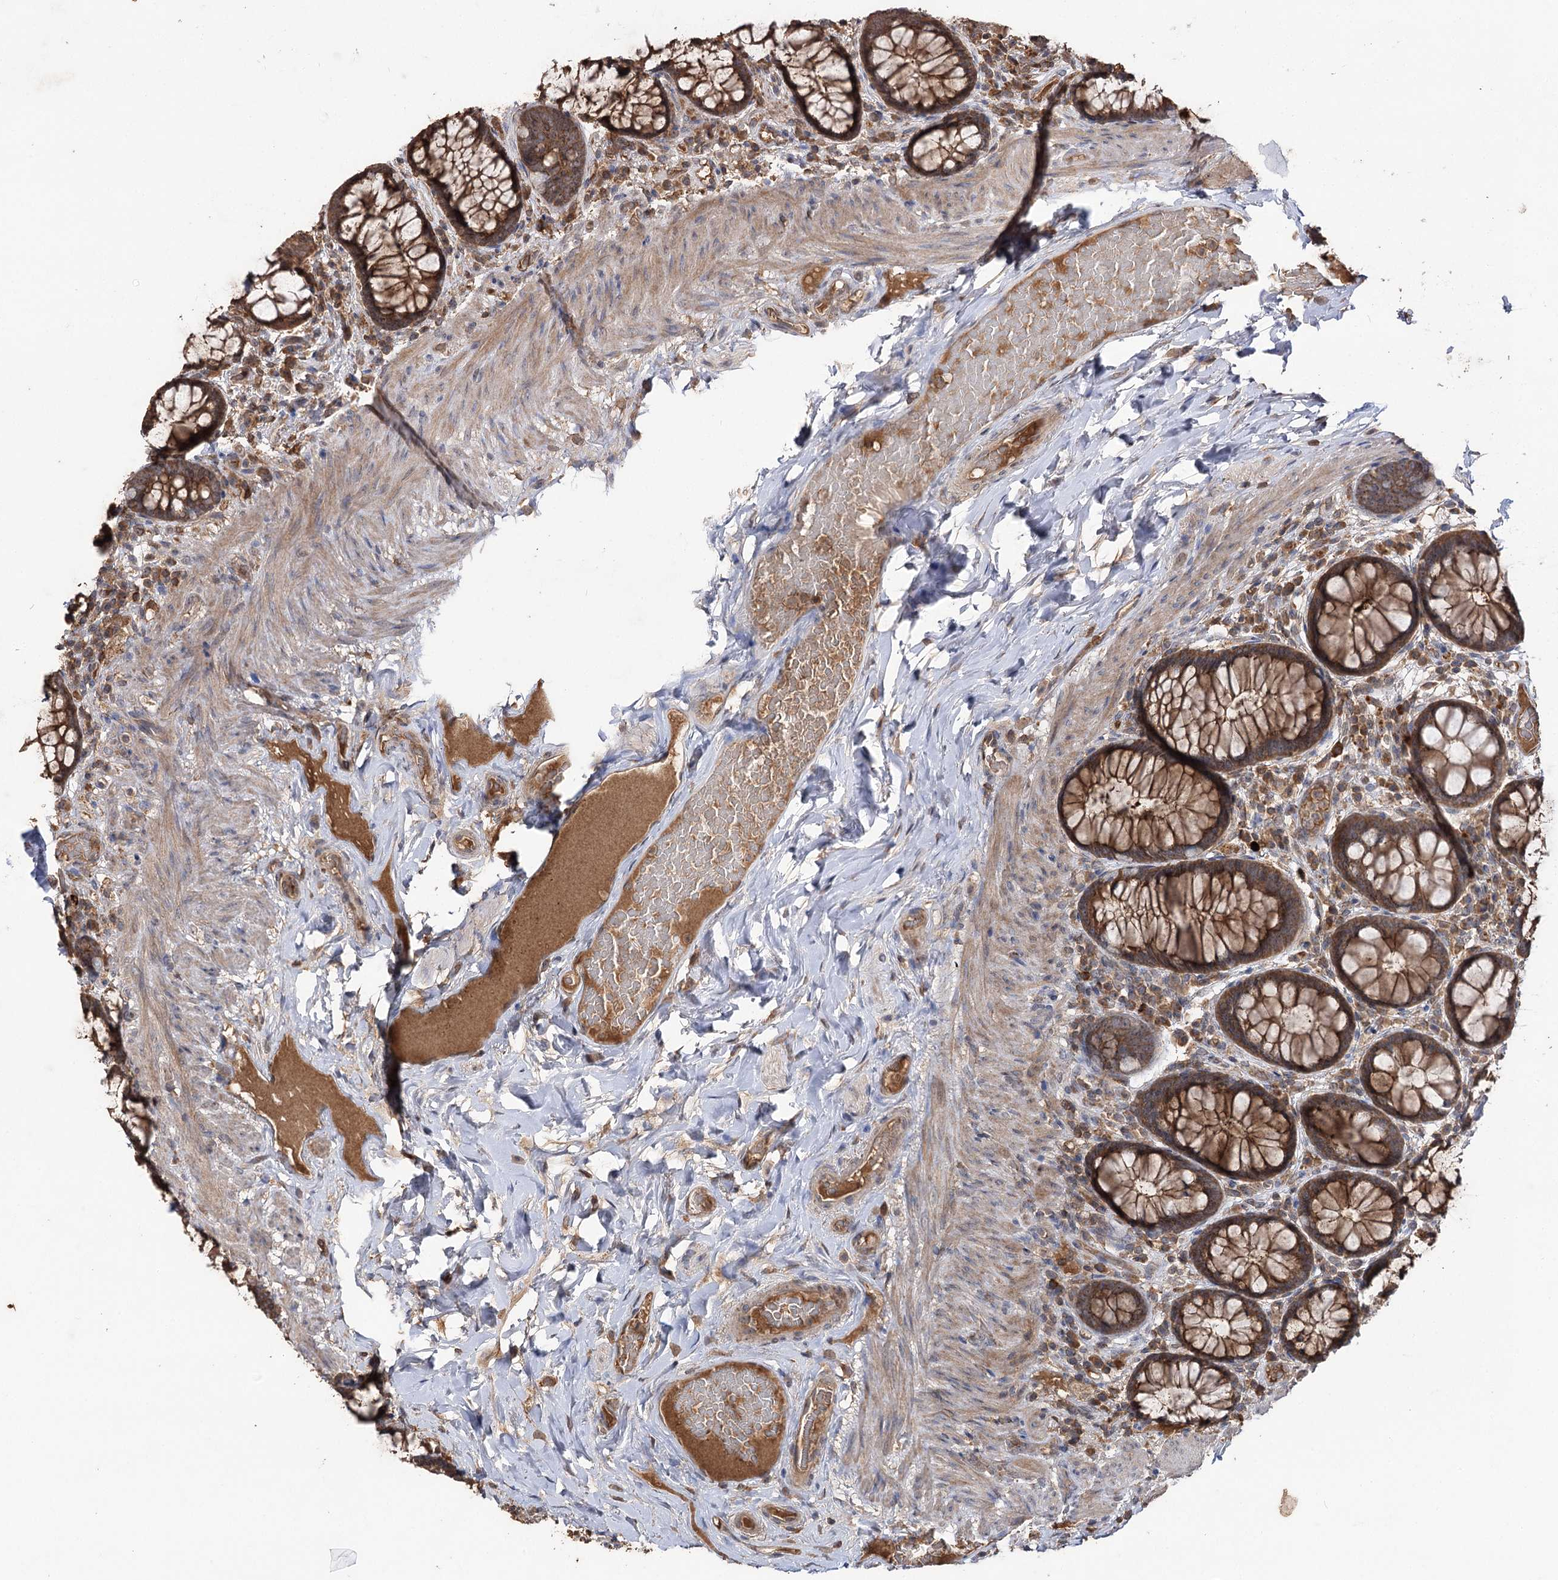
{"staining": {"intensity": "moderate", "quantity": ">75%", "location": "cytoplasmic/membranous,nuclear"}, "tissue": "rectum", "cell_type": "Glandular cells", "image_type": "normal", "snomed": [{"axis": "morphology", "description": "Normal tissue, NOS"}, {"axis": "topography", "description": "Rectum"}], "caption": "This image exhibits immunohistochemistry (IHC) staining of benign rectum, with medium moderate cytoplasmic/membranous,nuclear expression in about >75% of glandular cells.", "gene": "FAM53B", "patient": {"sex": "male", "age": 83}}